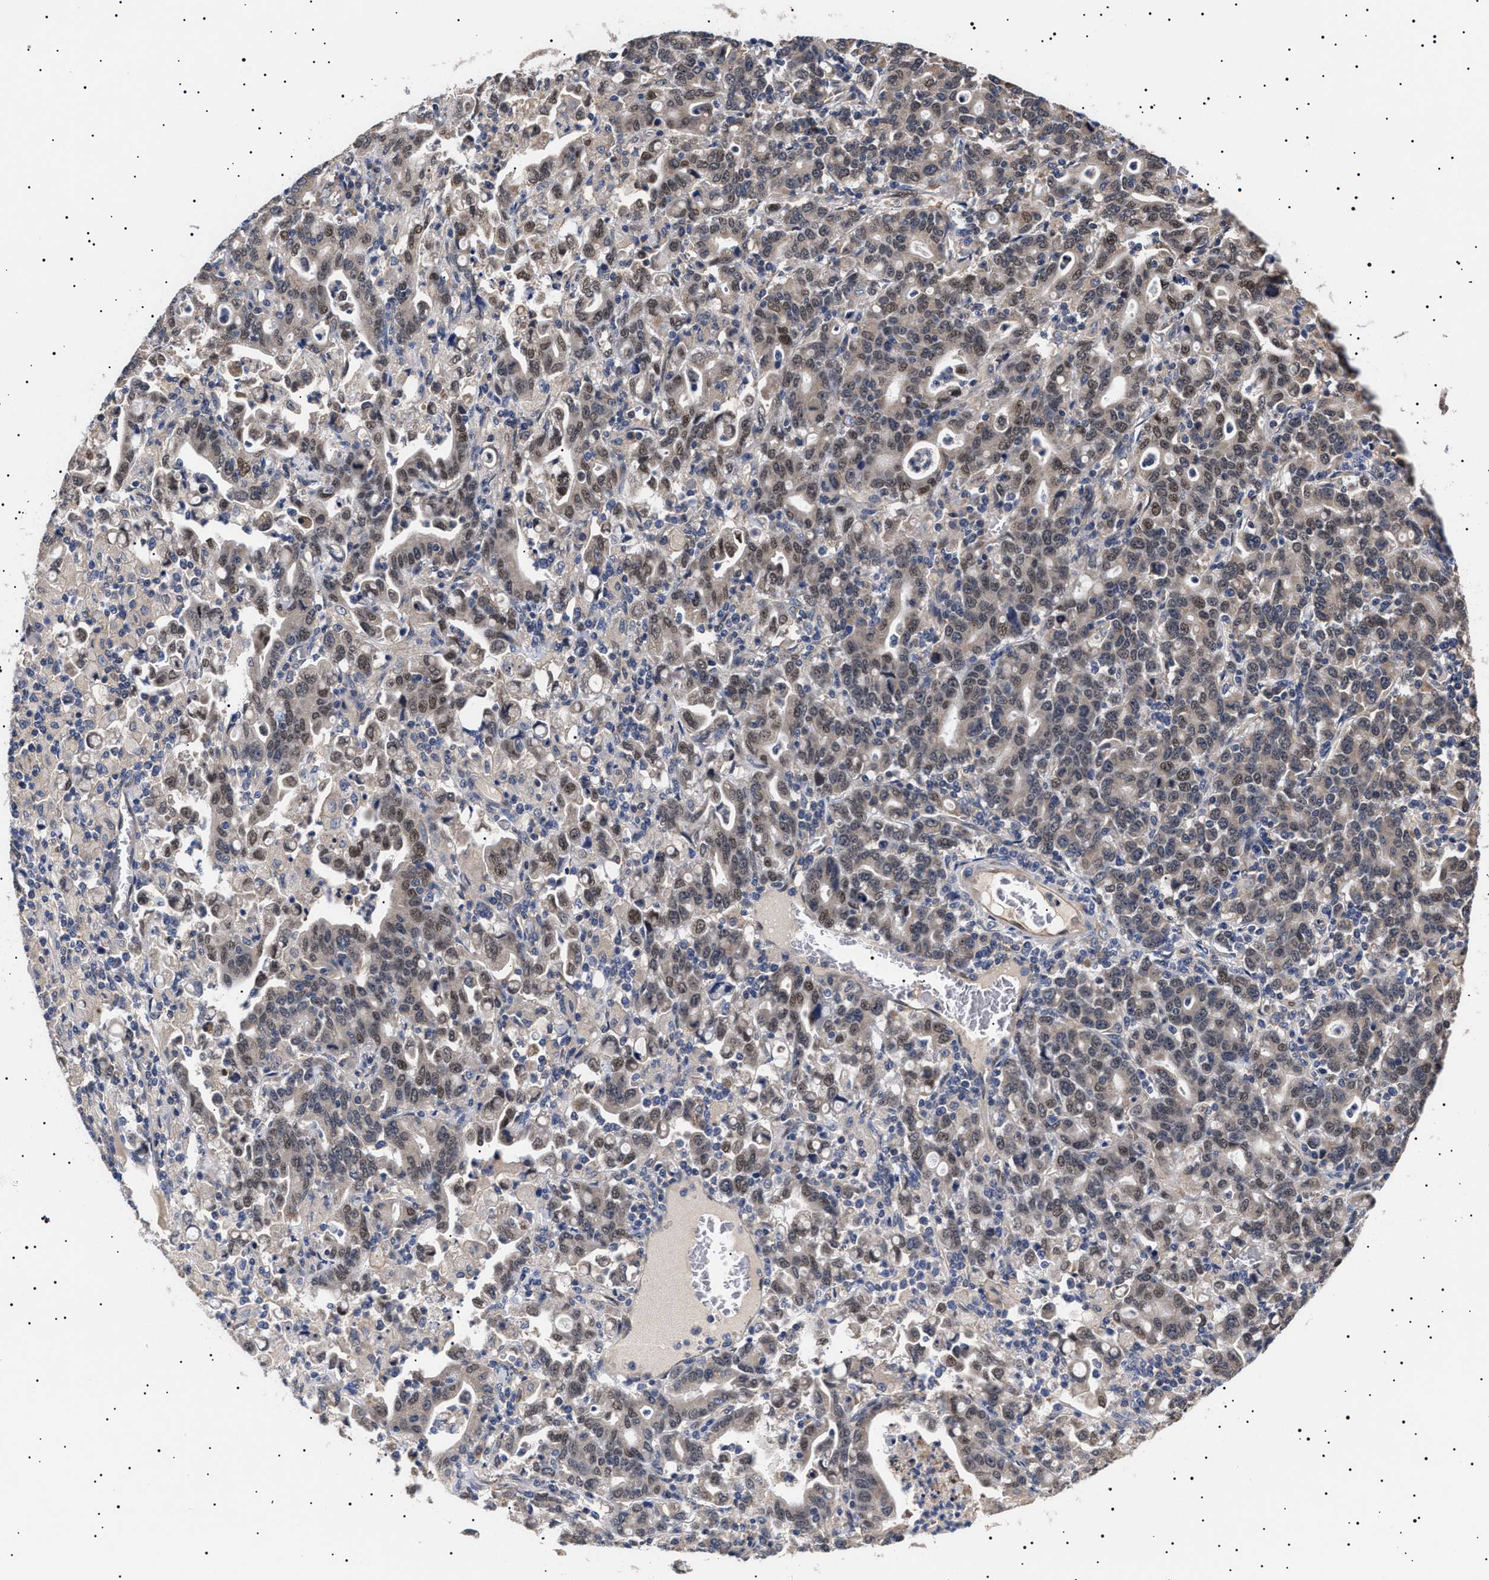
{"staining": {"intensity": "weak", "quantity": "25%-75%", "location": "cytoplasmic/membranous,nuclear"}, "tissue": "stomach cancer", "cell_type": "Tumor cells", "image_type": "cancer", "snomed": [{"axis": "morphology", "description": "Adenocarcinoma, NOS"}, {"axis": "topography", "description": "Stomach, upper"}], "caption": "A low amount of weak cytoplasmic/membranous and nuclear positivity is identified in approximately 25%-75% of tumor cells in stomach cancer tissue.", "gene": "KRBA1", "patient": {"sex": "male", "age": 69}}